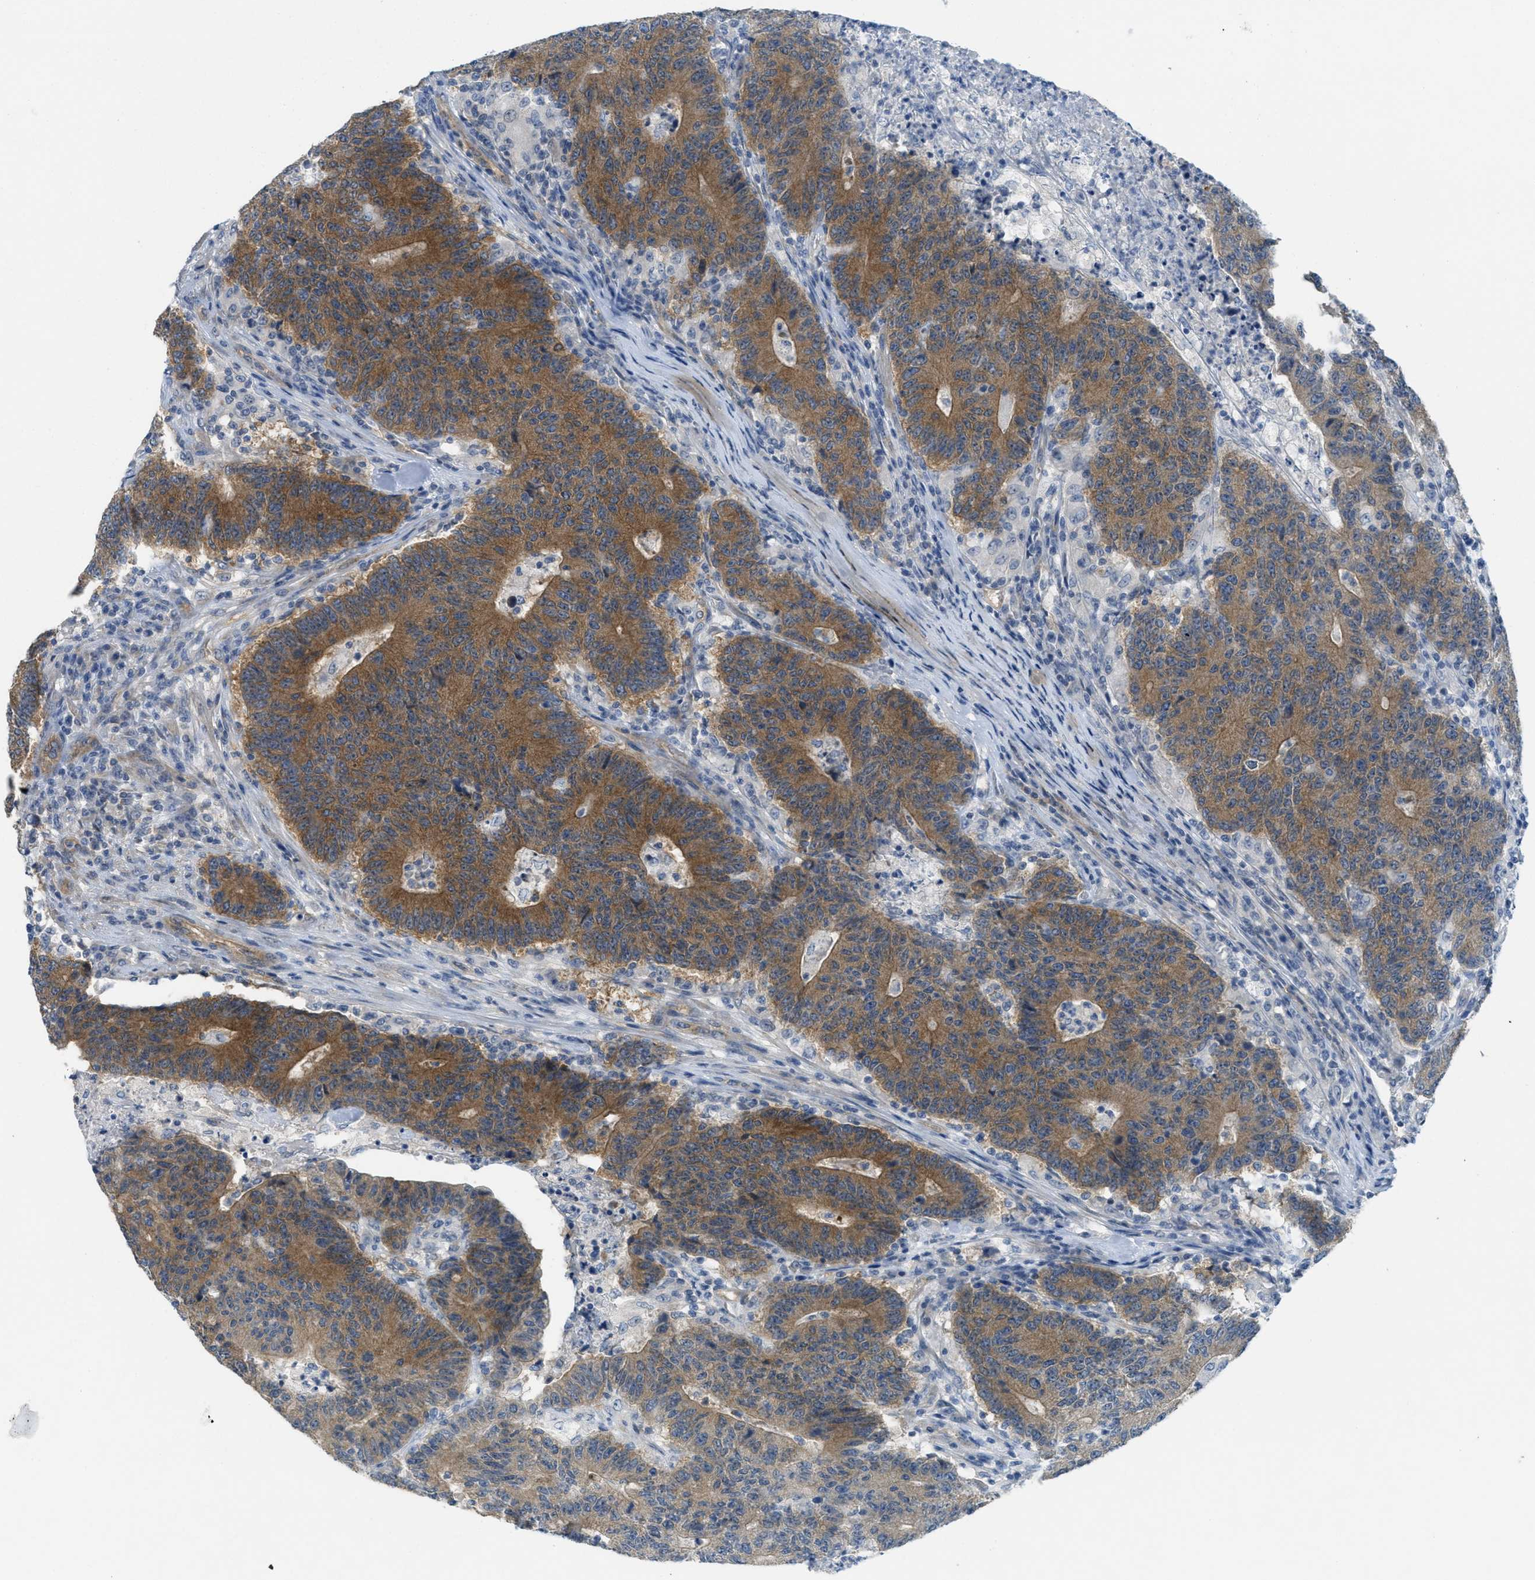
{"staining": {"intensity": "moderate", "quantity": ">75%", "location": "cytoplasmic/membranous"}, "tissue": "colorectal cancer", "cell_type": "Tumor cells", "image_type": "cancer", "snomed": [{"axis": "morphology", "description": "Normal tissue, NOS"}, {"axis": "morphology", "description": "Adenocarcinoma, NOS"}, {"axis": "topography", "description": "Colon"}], "caption": "Immunohistochemistry (IHC) staining of adenocarcinoma (colorectal), which reveals medium levels of moderate cytoplasmic/membranous positivity in about >75% of tumor cells indicating moderate cytoplasmic/membranous protein positivity. The staining was performed using DAB (3,3'-diaminobenzidine) (brown) for protein detection and nuclei were counterstained in hematoxylin (blue).", "gene": "ZFYVE9", "patient": {"sex": "female", "age": 75}}